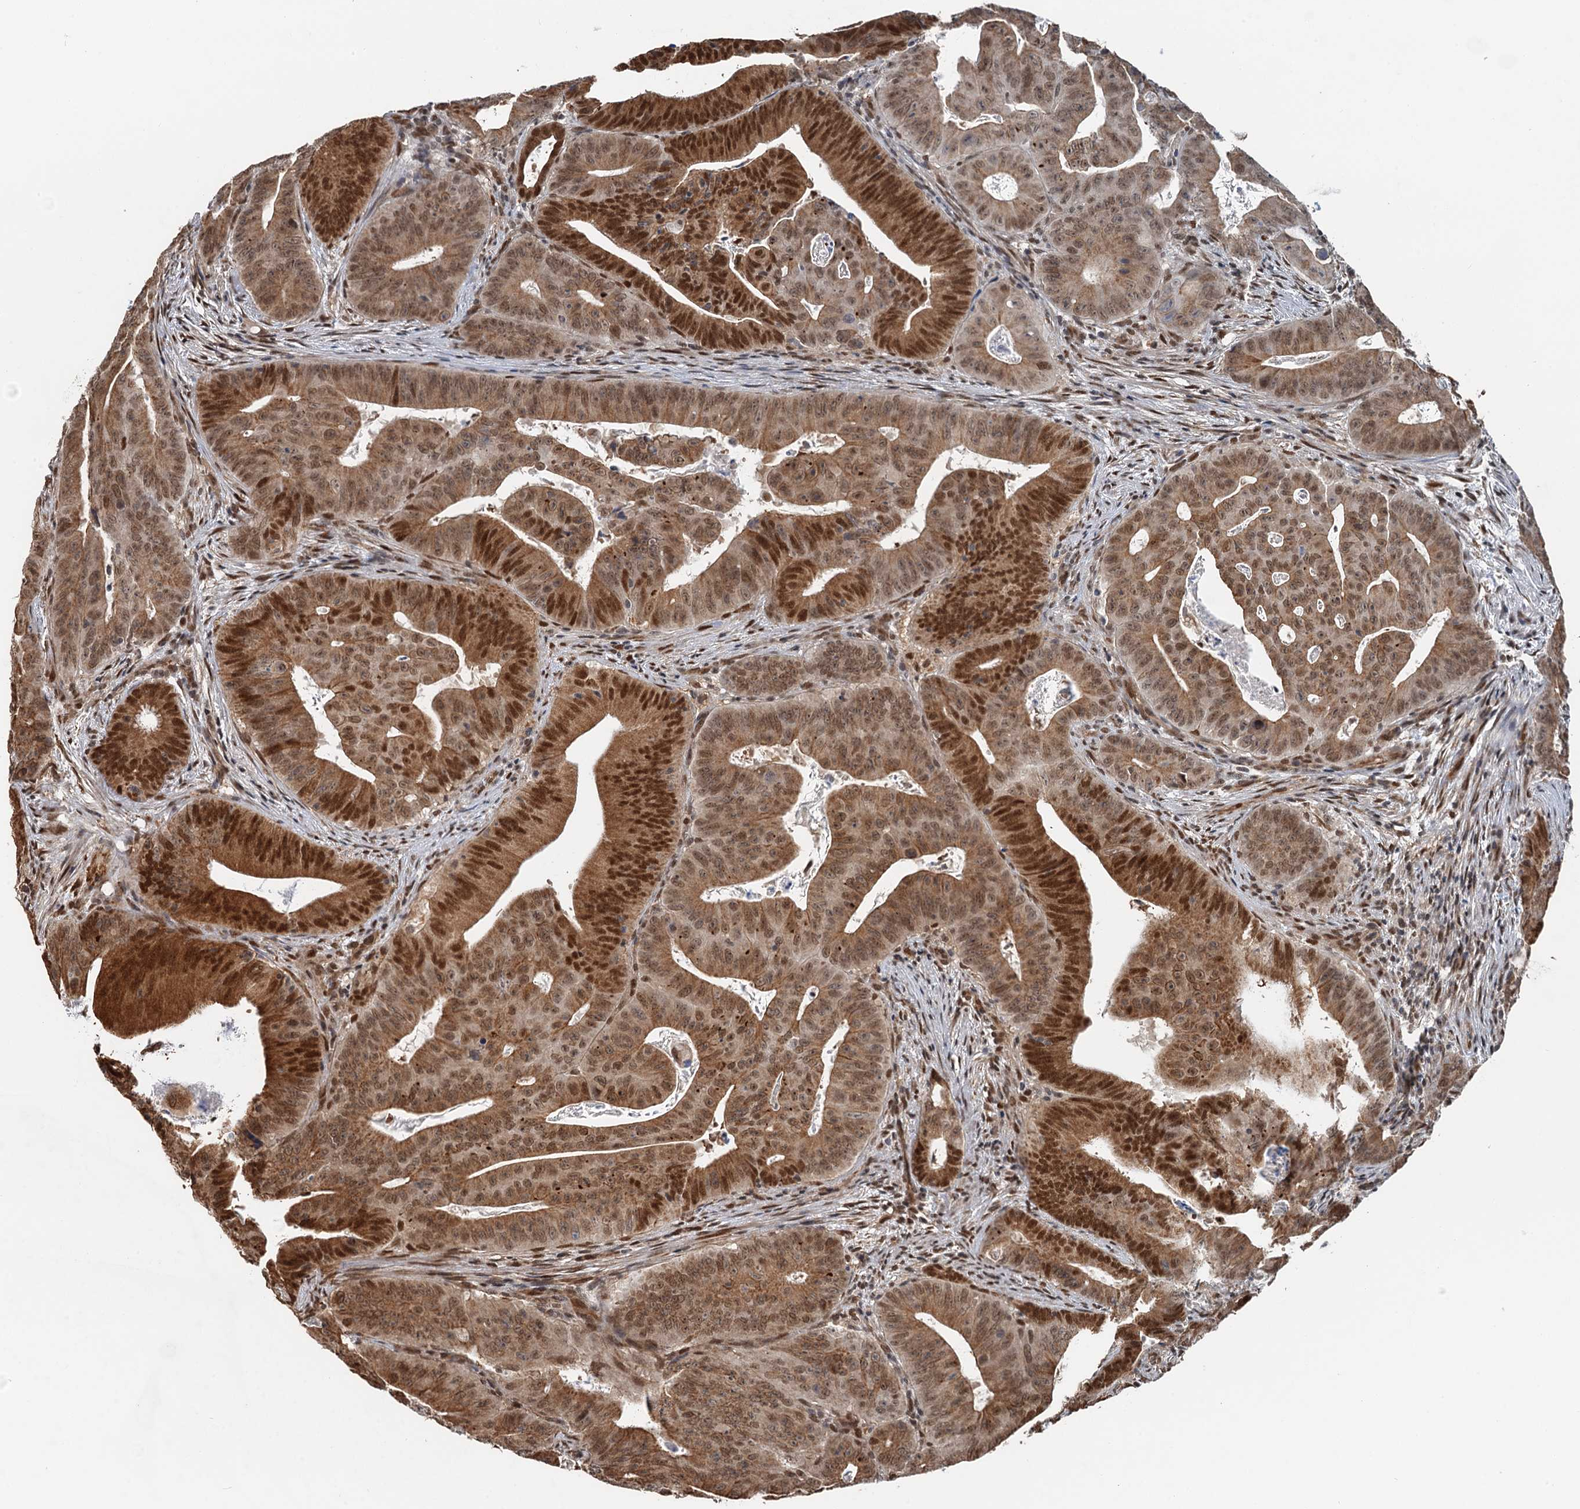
{"staining": {"intensity": "strong", "quantity": ">75%", "location": "cytoplasmic/membranous,nuclear"}, "tissue": "colorectal cancer", "cell_type": "Tumor cells", "image_type": "cancer", "snomed": [{"axis": "morphology", "description": "Adenocarcinoma, NOS"}, {"axis": "topography", "description": "Rectum"}], "caption": "An IHC micrograph of tumor tissue is shown. Protein staining in brown highlights strong cytoplasmic/membranous and nuclear positivity in colorectal cancer within tumor cells.", "gene": "CFDP1", "patient": {"sex": "female", "age": 75}}